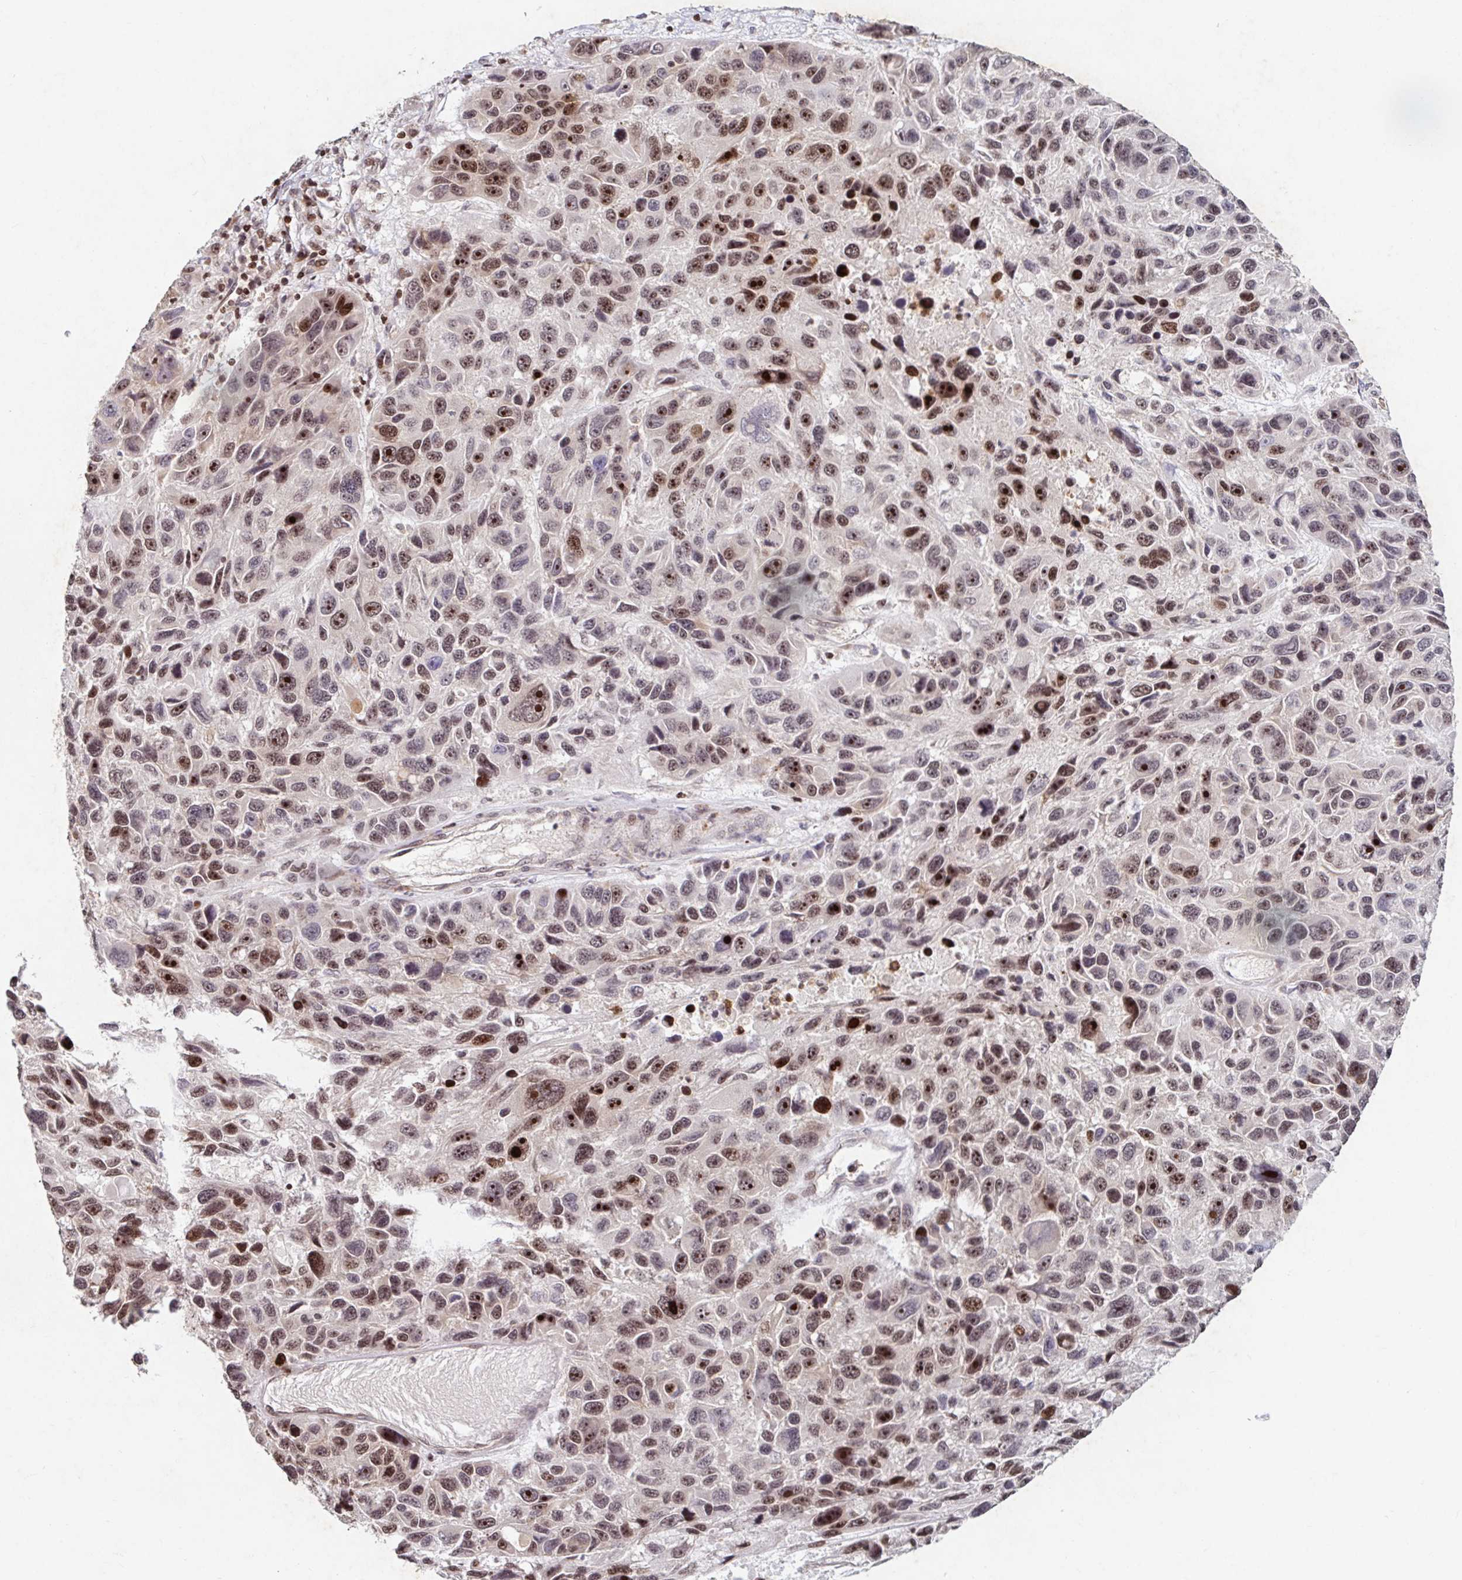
{"staining": {"intensity": "moderate", "quantity": ">75%", "location": "nuclear"}, "tissue": "melanoma", "cell_type": "Tumor cells", "image_type": "cancer", "snomed": [{"axis": "morphology", "description": "Malignant melanoma, NOS"}, {"axis": "topography", "description": "Skin"}], "caption": "Protein staining of melanoma tissue exhibits moderate nuclear expression in approximately >75% of tumor cells.", "gene": "C19orf53", "patient": {"sex": "male", "age": 53}}